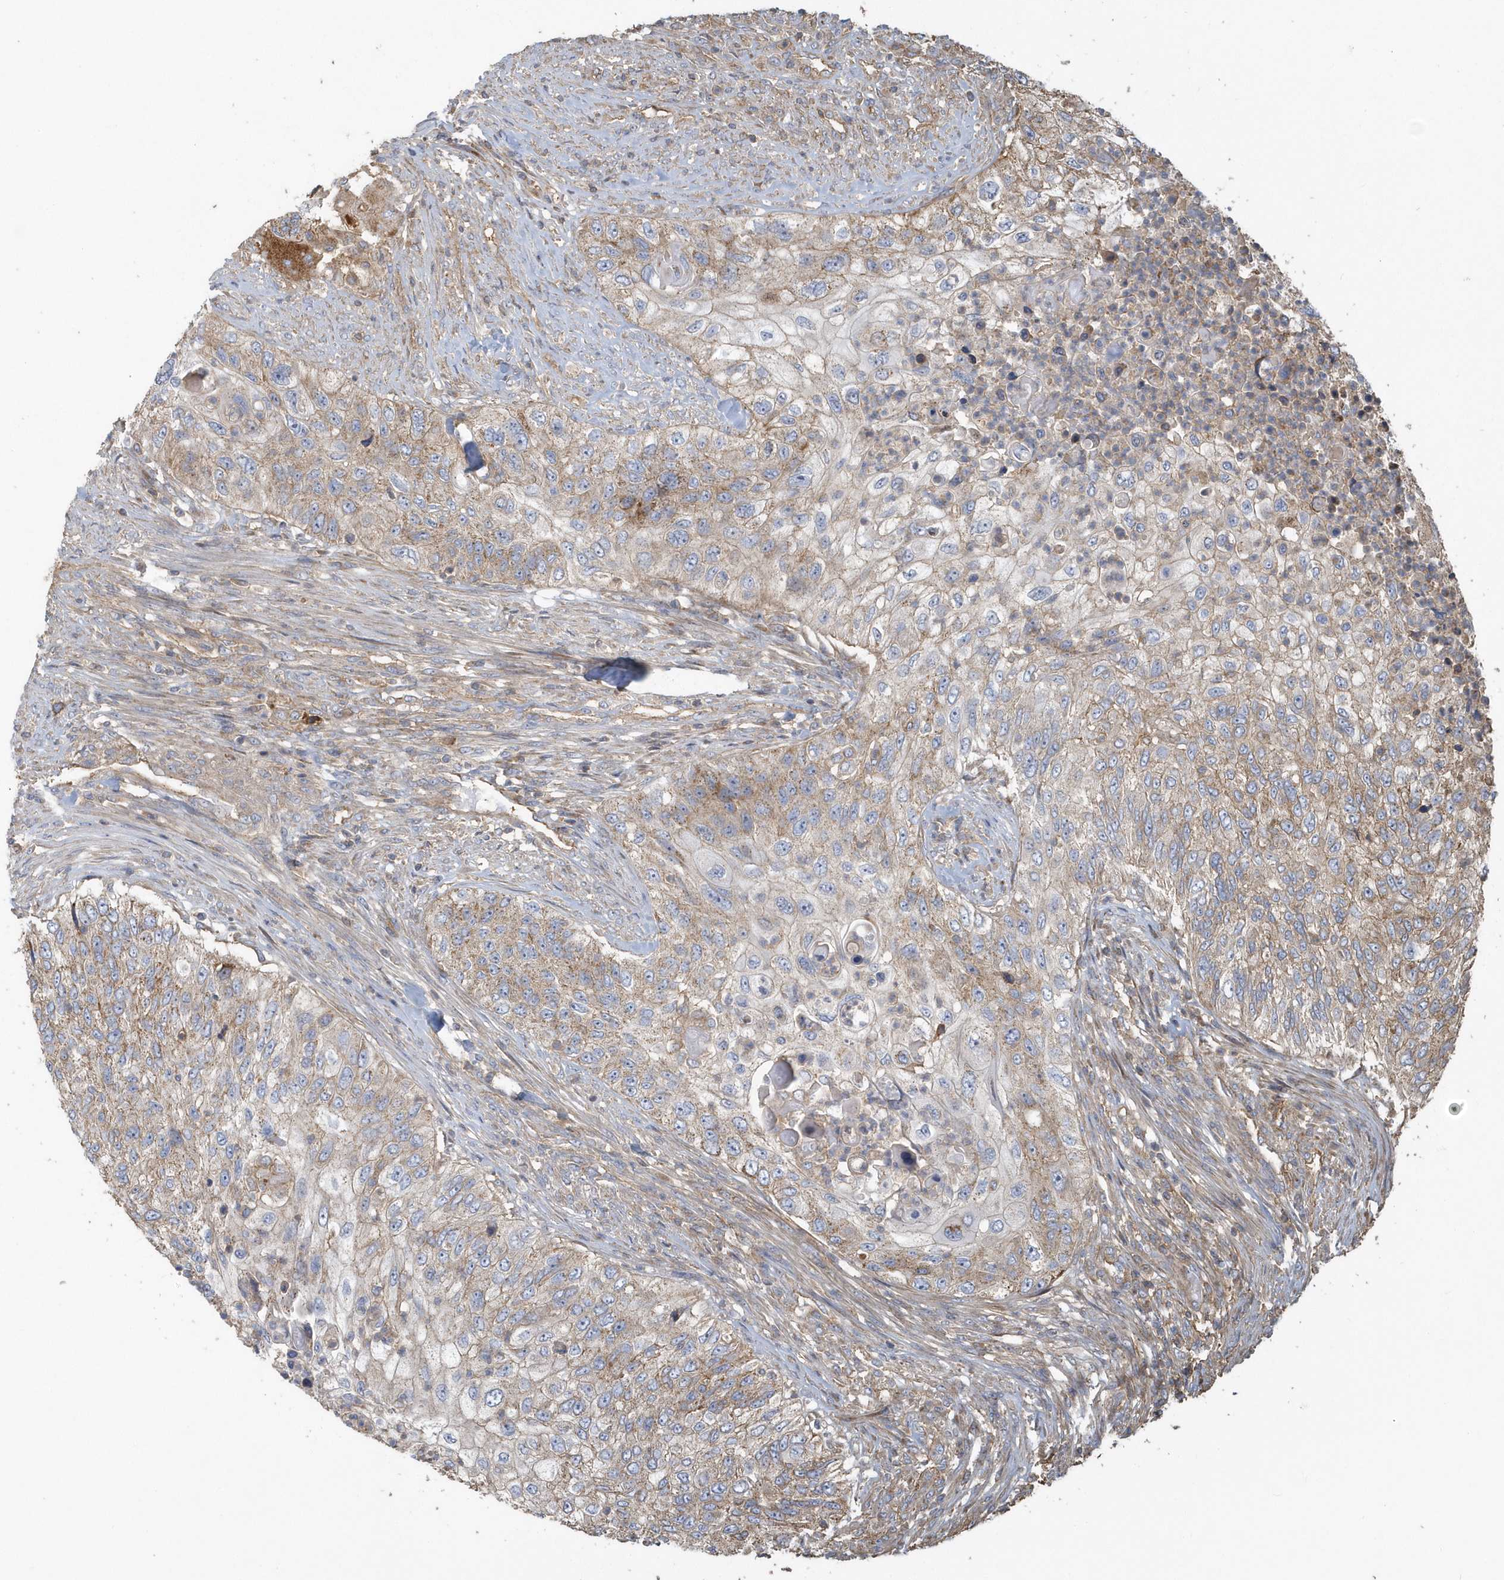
{"staining": {"intensity": "weak", "quantity": "<25%", "location": "cytoplasmic/membranous"}, "tissue": "urothelial cancer", "cell_type": "Tumor cells", "image_type": "cancer", "snomed": [{"axis": "morphology", "description": "Urothelial carcinoma, High grade"}, {"axis": "topography", "description": "Urinary bladder"}], "caption": "Immunohistochemical staining of high-grade urothelial carcinoma demonstrates no significant positivity in tumor cells. (DAB immunohistochemistry (IHC) with hematoxylin counter stain).", "gene": "TRAIP", "patient": {"sex": "female", "age": 60}}